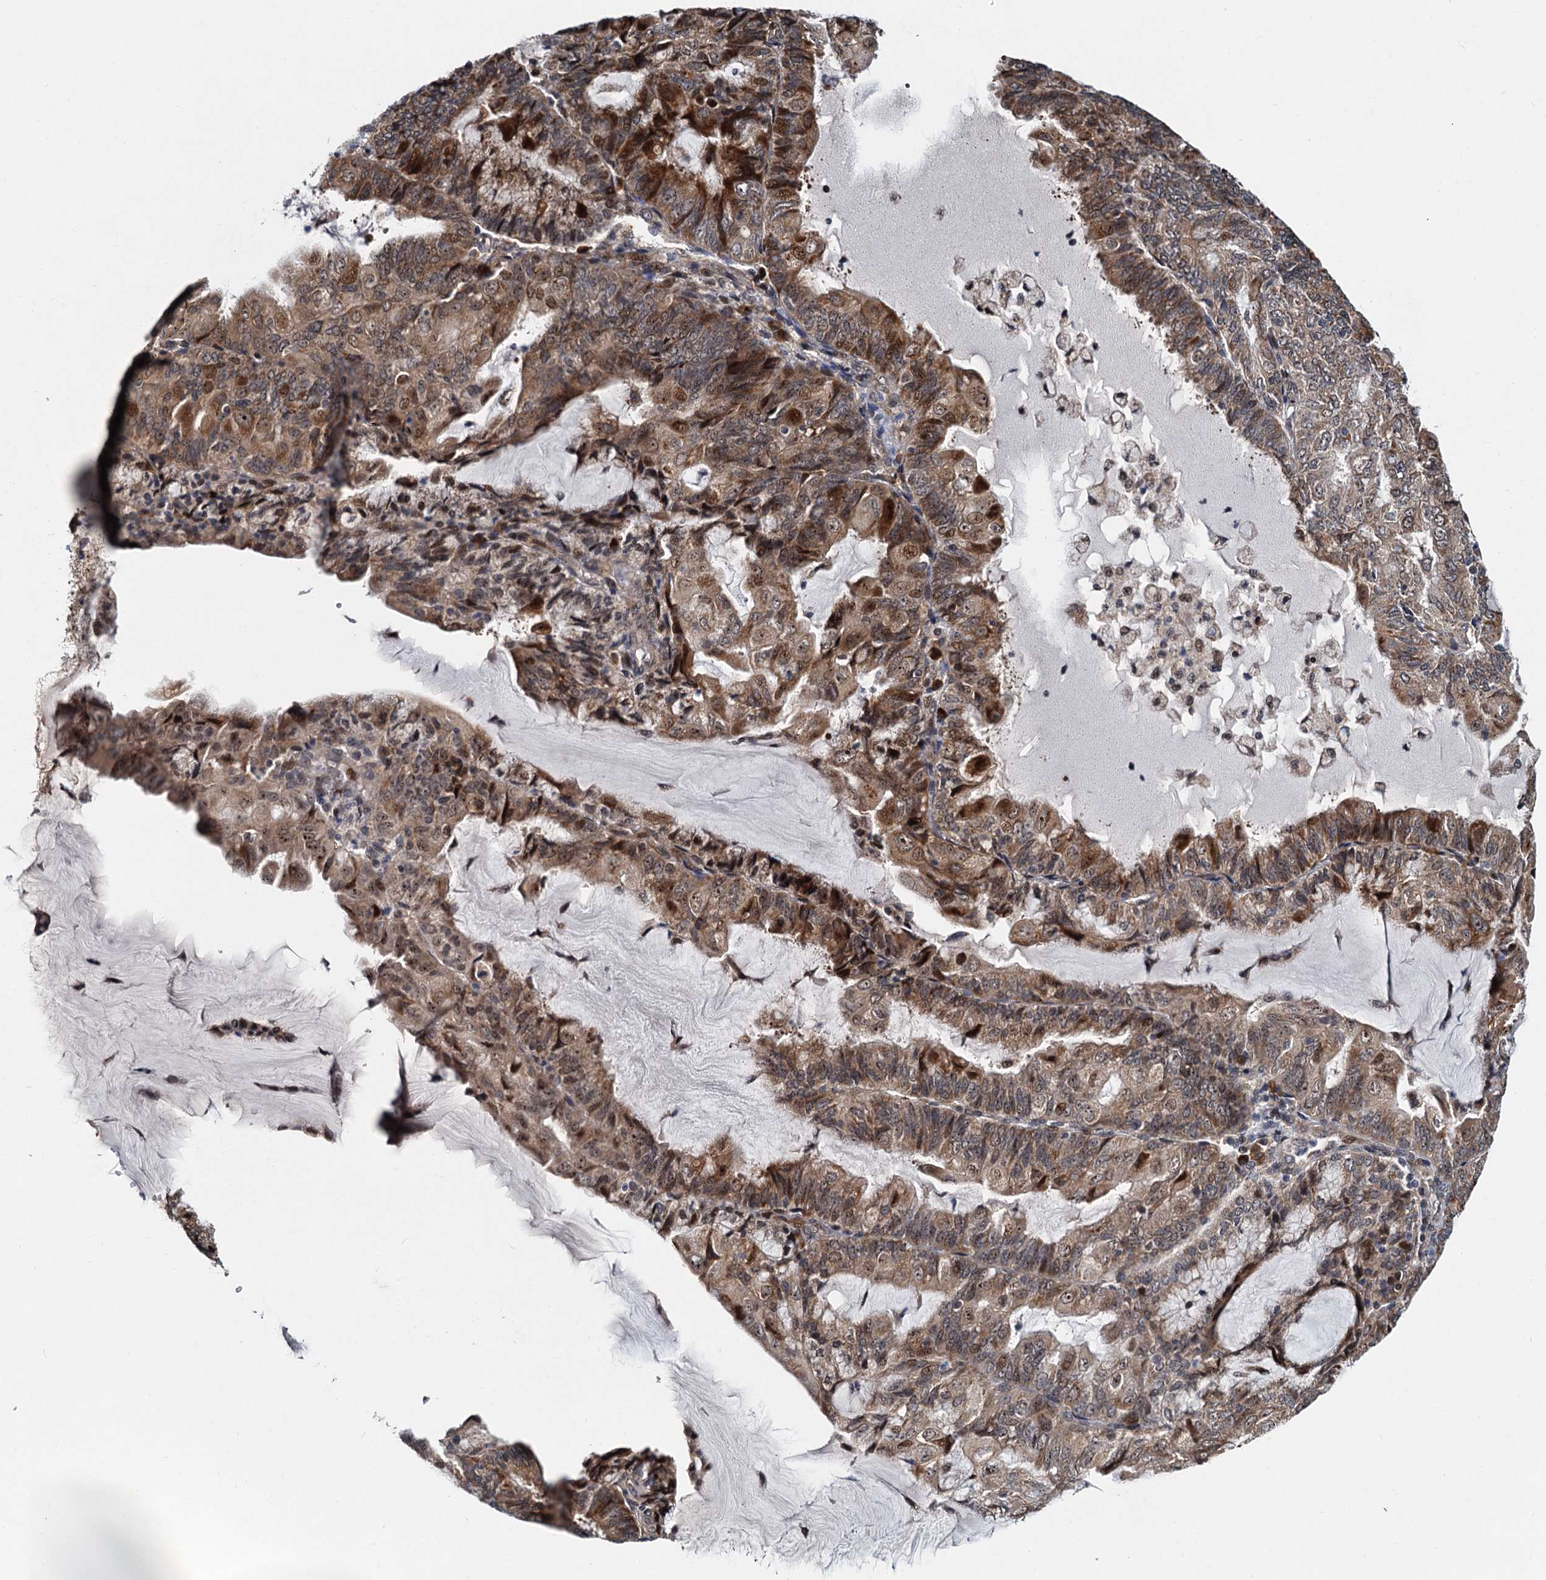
{"staining": {"intensity": "moderate", "quantity": ">75%", "location": "cytoplasmic/membranous,nuclear"}, "tissue": "endometrial cancer", "cell_type": "Tumor cells", "image_type": "cancer", "snomed": [{"axis": "morphology", "description": "Adenocarcinoma, NOS"}, {"axis": "topography", "description": "Endometrium"}], "caption": "The micrograph displays immunohistochemical staining of adenocarcinoma (endometrial). There is moderate cytoplasmic/membranous and nuclear positivity is appreciated in about >75% of tumor cells. The staining was performed using DAB to visualize the protein expression in brown, while the nuclei were stained in blue with hematoxylin (Magnification: 20x).", "gene": "DNAJC21", "patient": {"sex": "female", "age": 81}}